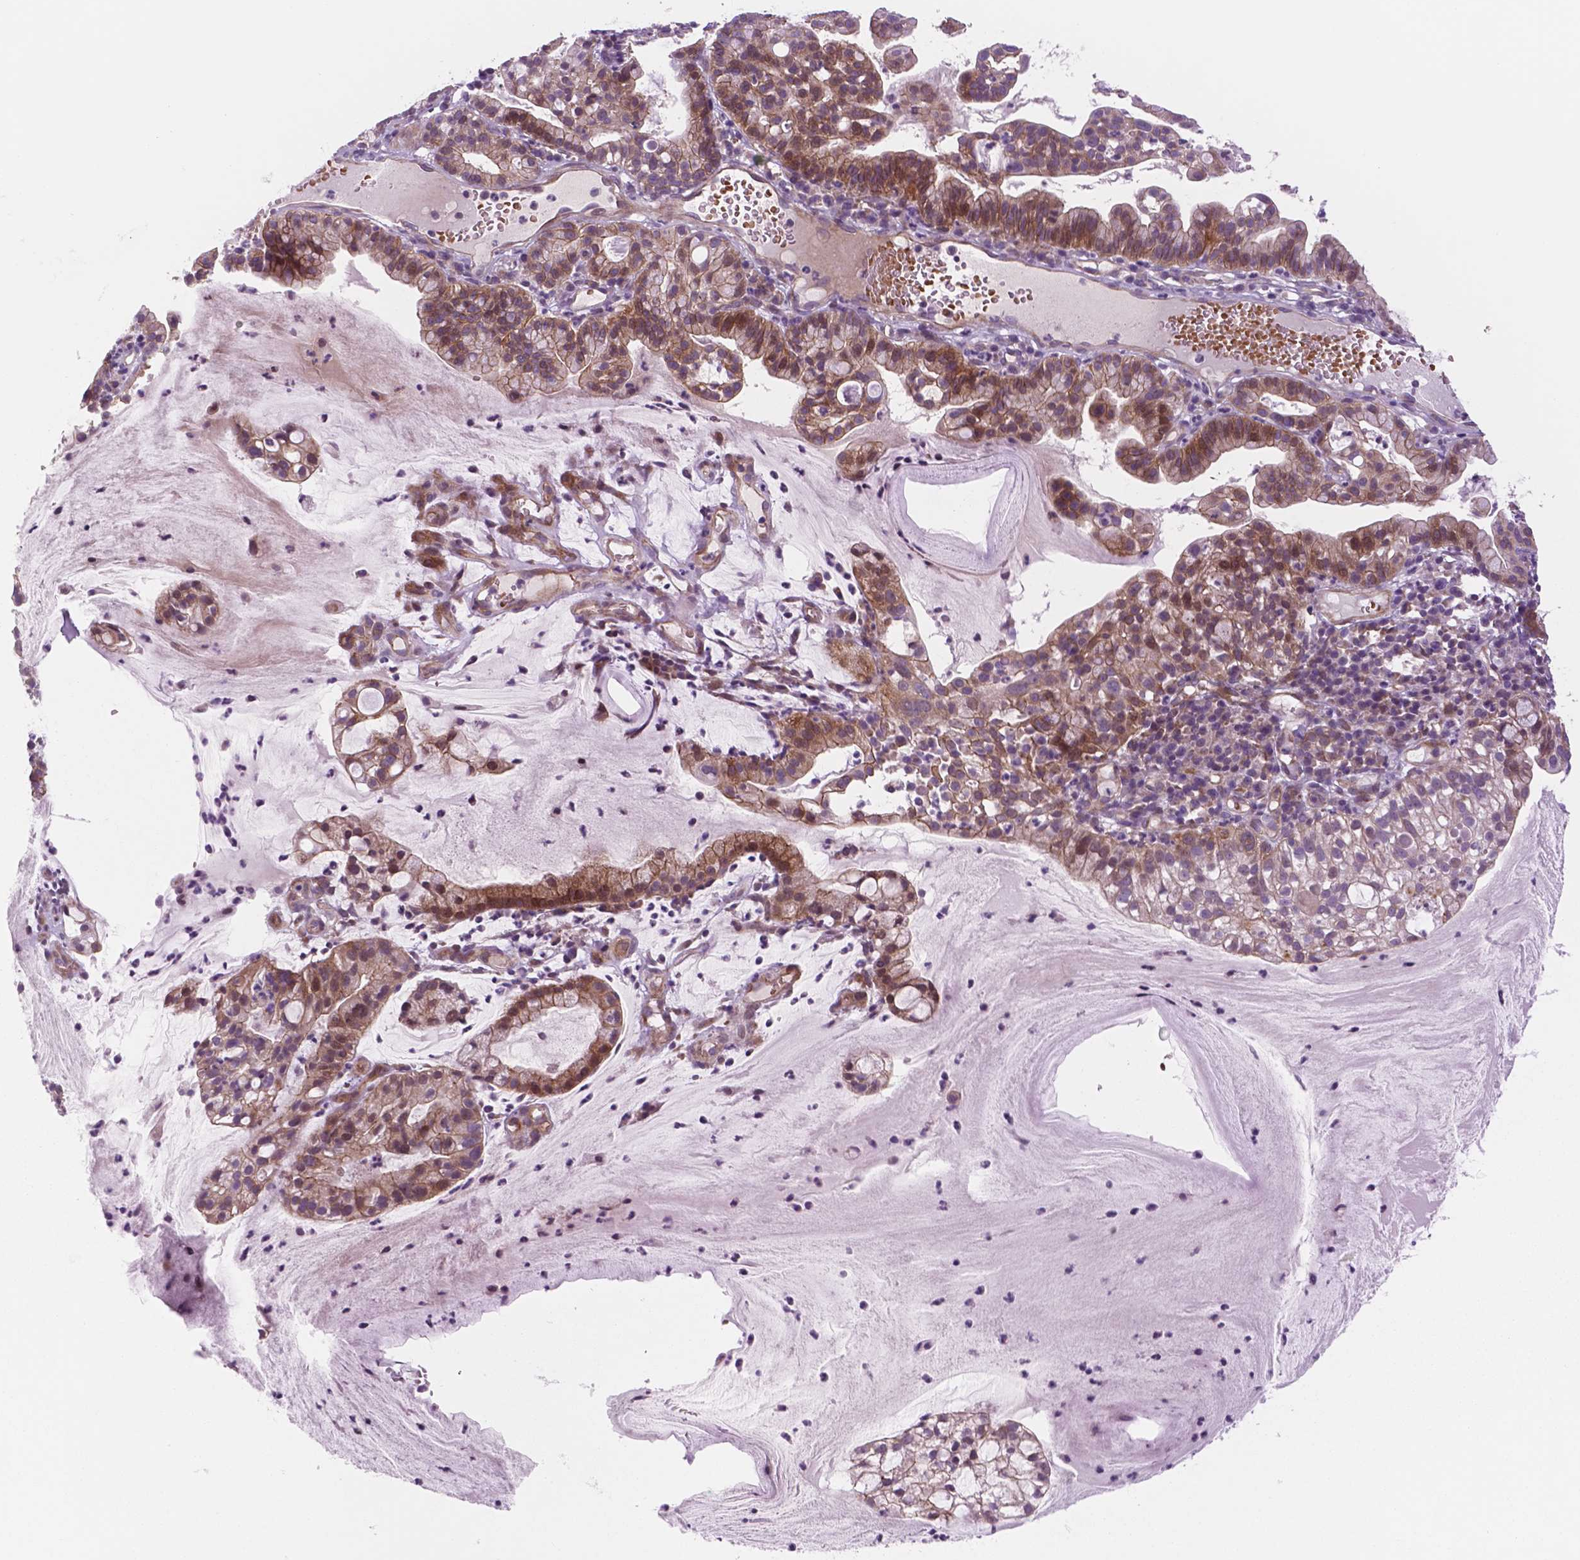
{"staining": {"intensity": "moderate", "quantity": ">75%", "location": "cytoplasmic/membranous,nuclear"}, "tissue": "cervical cancer", "cell_type": "Tumor cells", "image_type": "cancer", "snomed": [{"axis": "morphology", "description": "Adenocarcinoma, NOS"}, {"axis": "topography", "description": "Cervix"}], "caption": "Immunohistochemical staining of human cervical cancer reveals moderate cytoplasmic/membranous and nuclear protein staining in about >75% of tumor cells. The protein is stained brown, and the nuclei are stained in blue (DAB IHC with brightfield microscopy, high magnification).", "gene": "RND3", "patient": {"sex": "female", "age": 41}}